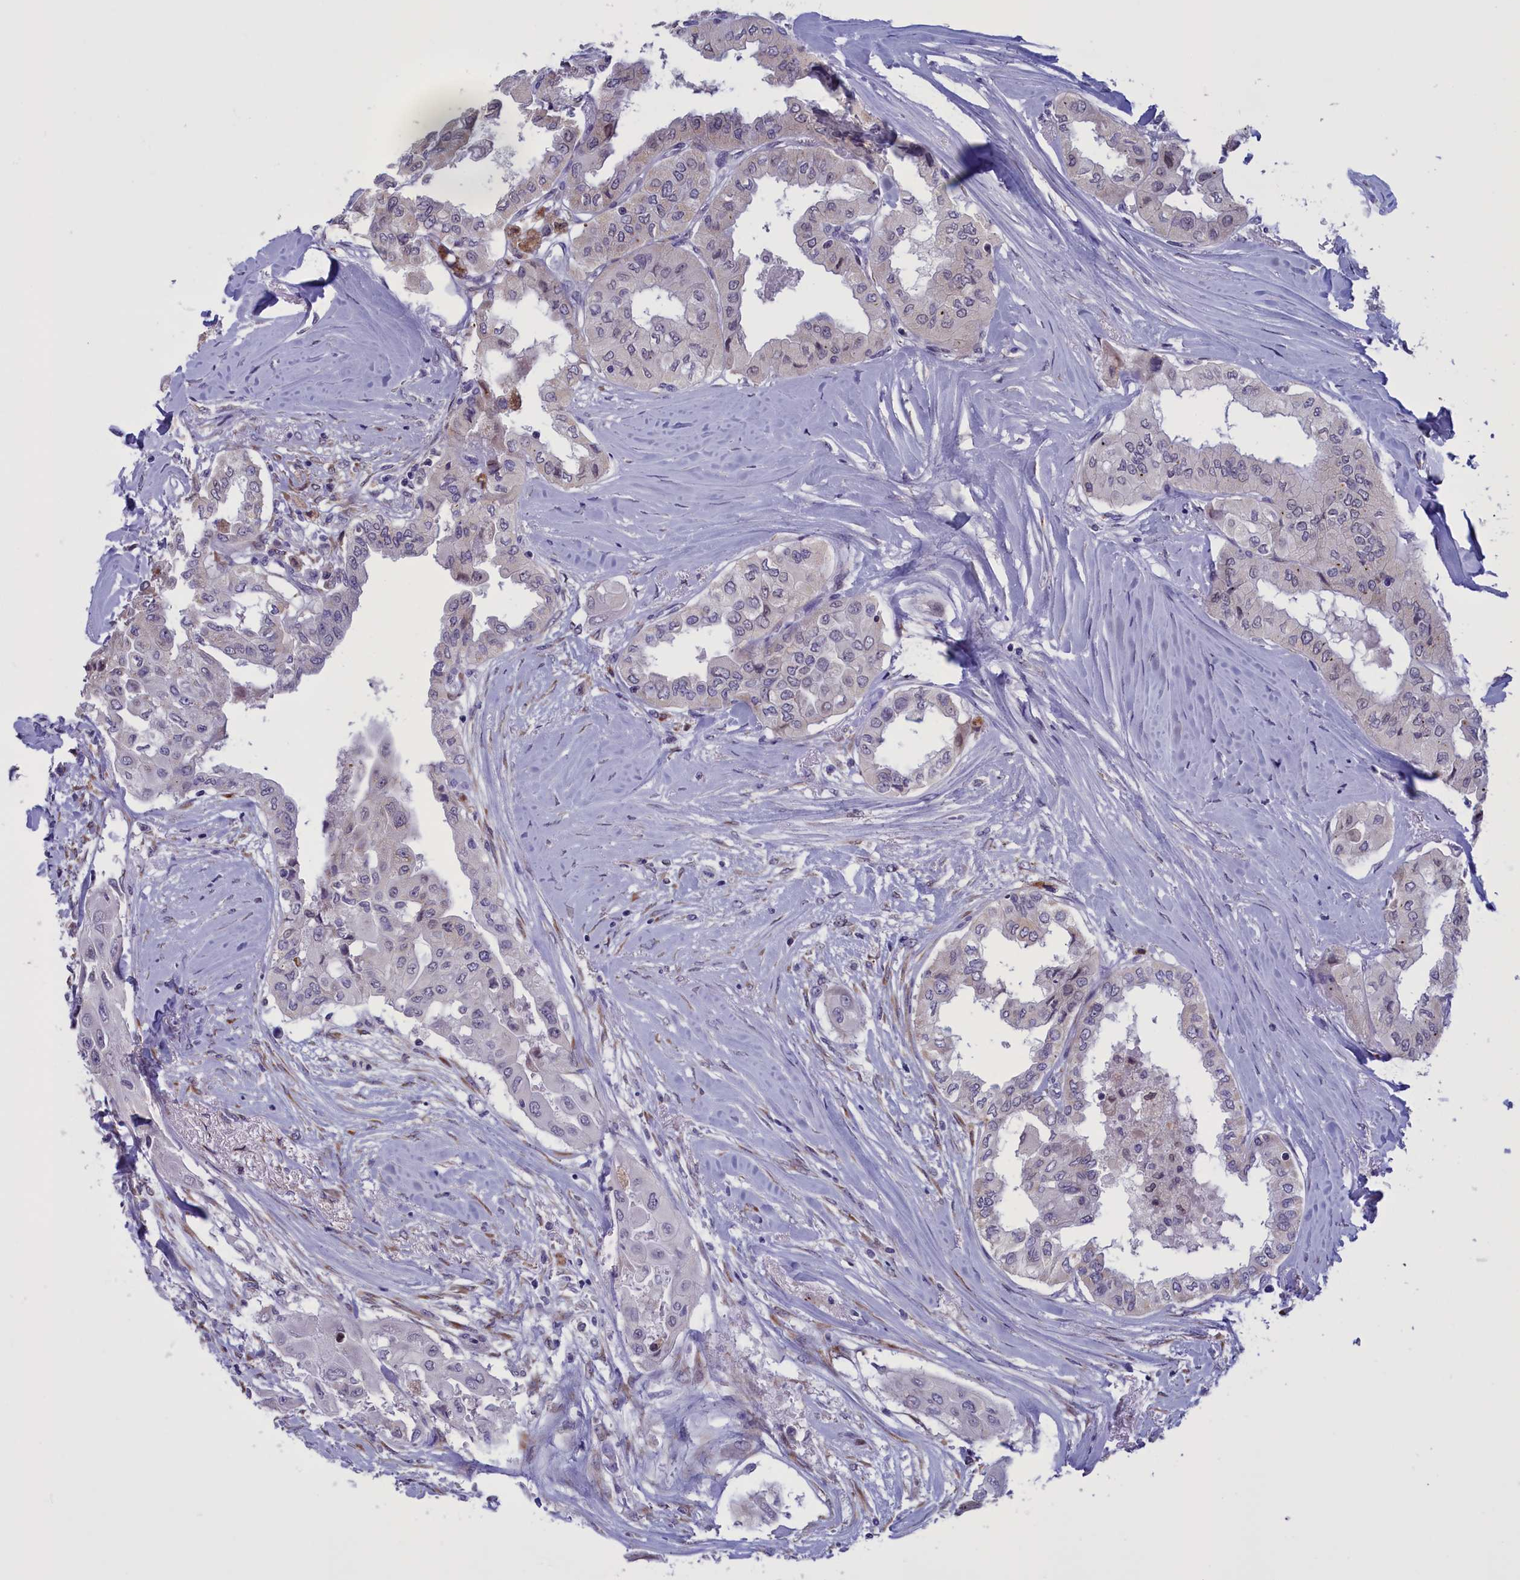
{"staining": {"intensity": "weak", "quantity": "<25%", "location": "cytoplasmic/membranous"}, "tissue": "thyroid cancer", "cell_type": "Tumor cells", "image_type": "cancer", "snomed": [{"axis": "morphology", "description": "Papillary adenocarcinoma, NOS"}, {"axis": "topography", "description": "Thyroid gland"}], "caption": "Immunohistochemical staining of thyroid cancer (papillary adenocarcinoma) displays no significant staining in tumor cells.", "gene": "PARS2", "patient": {"sex": "female", "age": 59}}